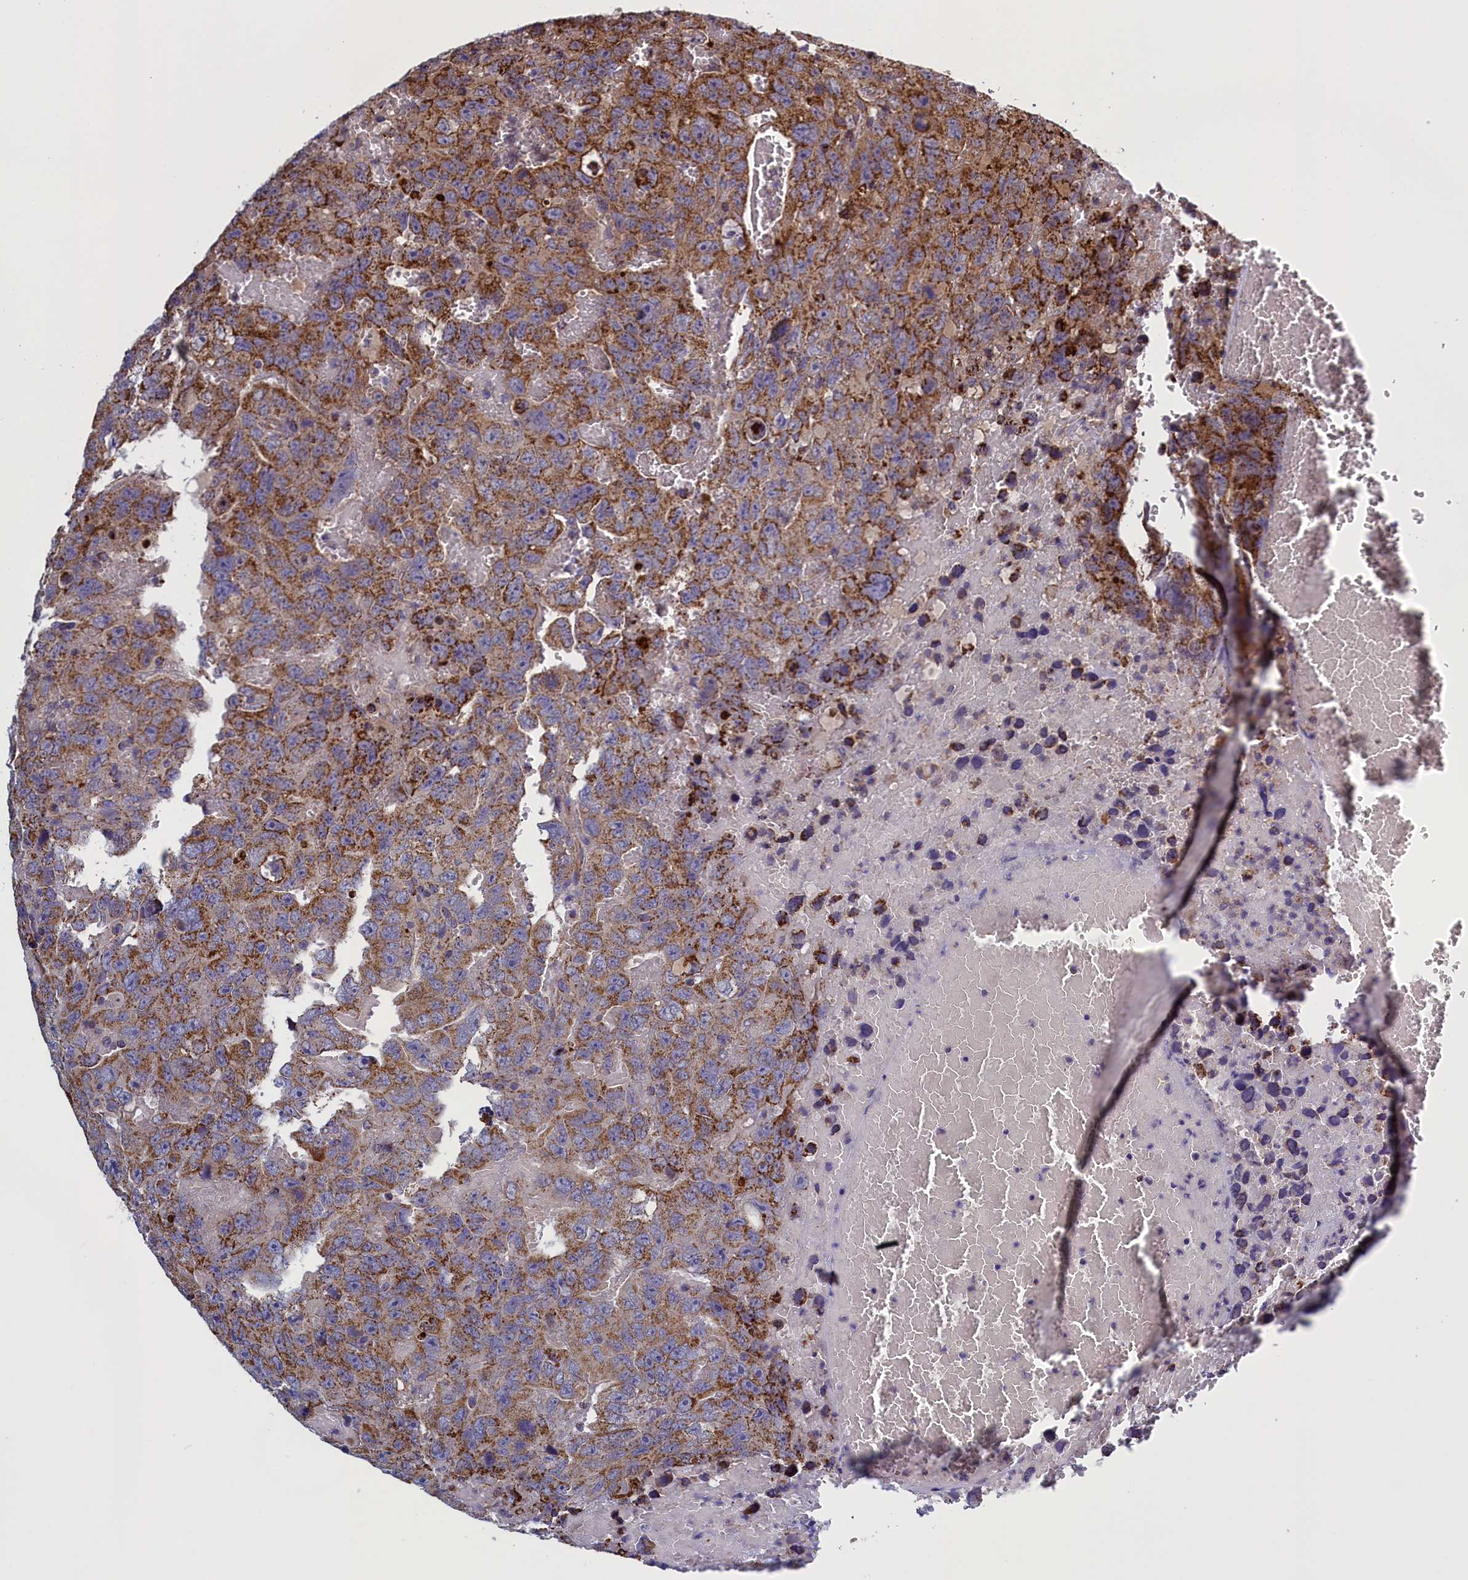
{"staining": {"intensity": "moderate", "quantity": ">75%", "location": "cytoplasmic/membranous"}, "tissue": "testis cancer", "cell_type": "Tumor cells", "image_type": "cancer", "snomed": [{"axis": "morphology", "description": "Carcinoma, Embryonal, NOS"}, {"axis": "topography", "description": "Testis"}], "caption": "Testis cancer (embryonal carcinoma) tissue displays moderate cytoplasmic/membranous expression in about >75% of tumor cells (DAB (3,3'-diaminobenzidine) IHC with brightfield microscopy, high magnification).", "gene": "IFT122", "patient": {"sex": "male", "age": 45}}